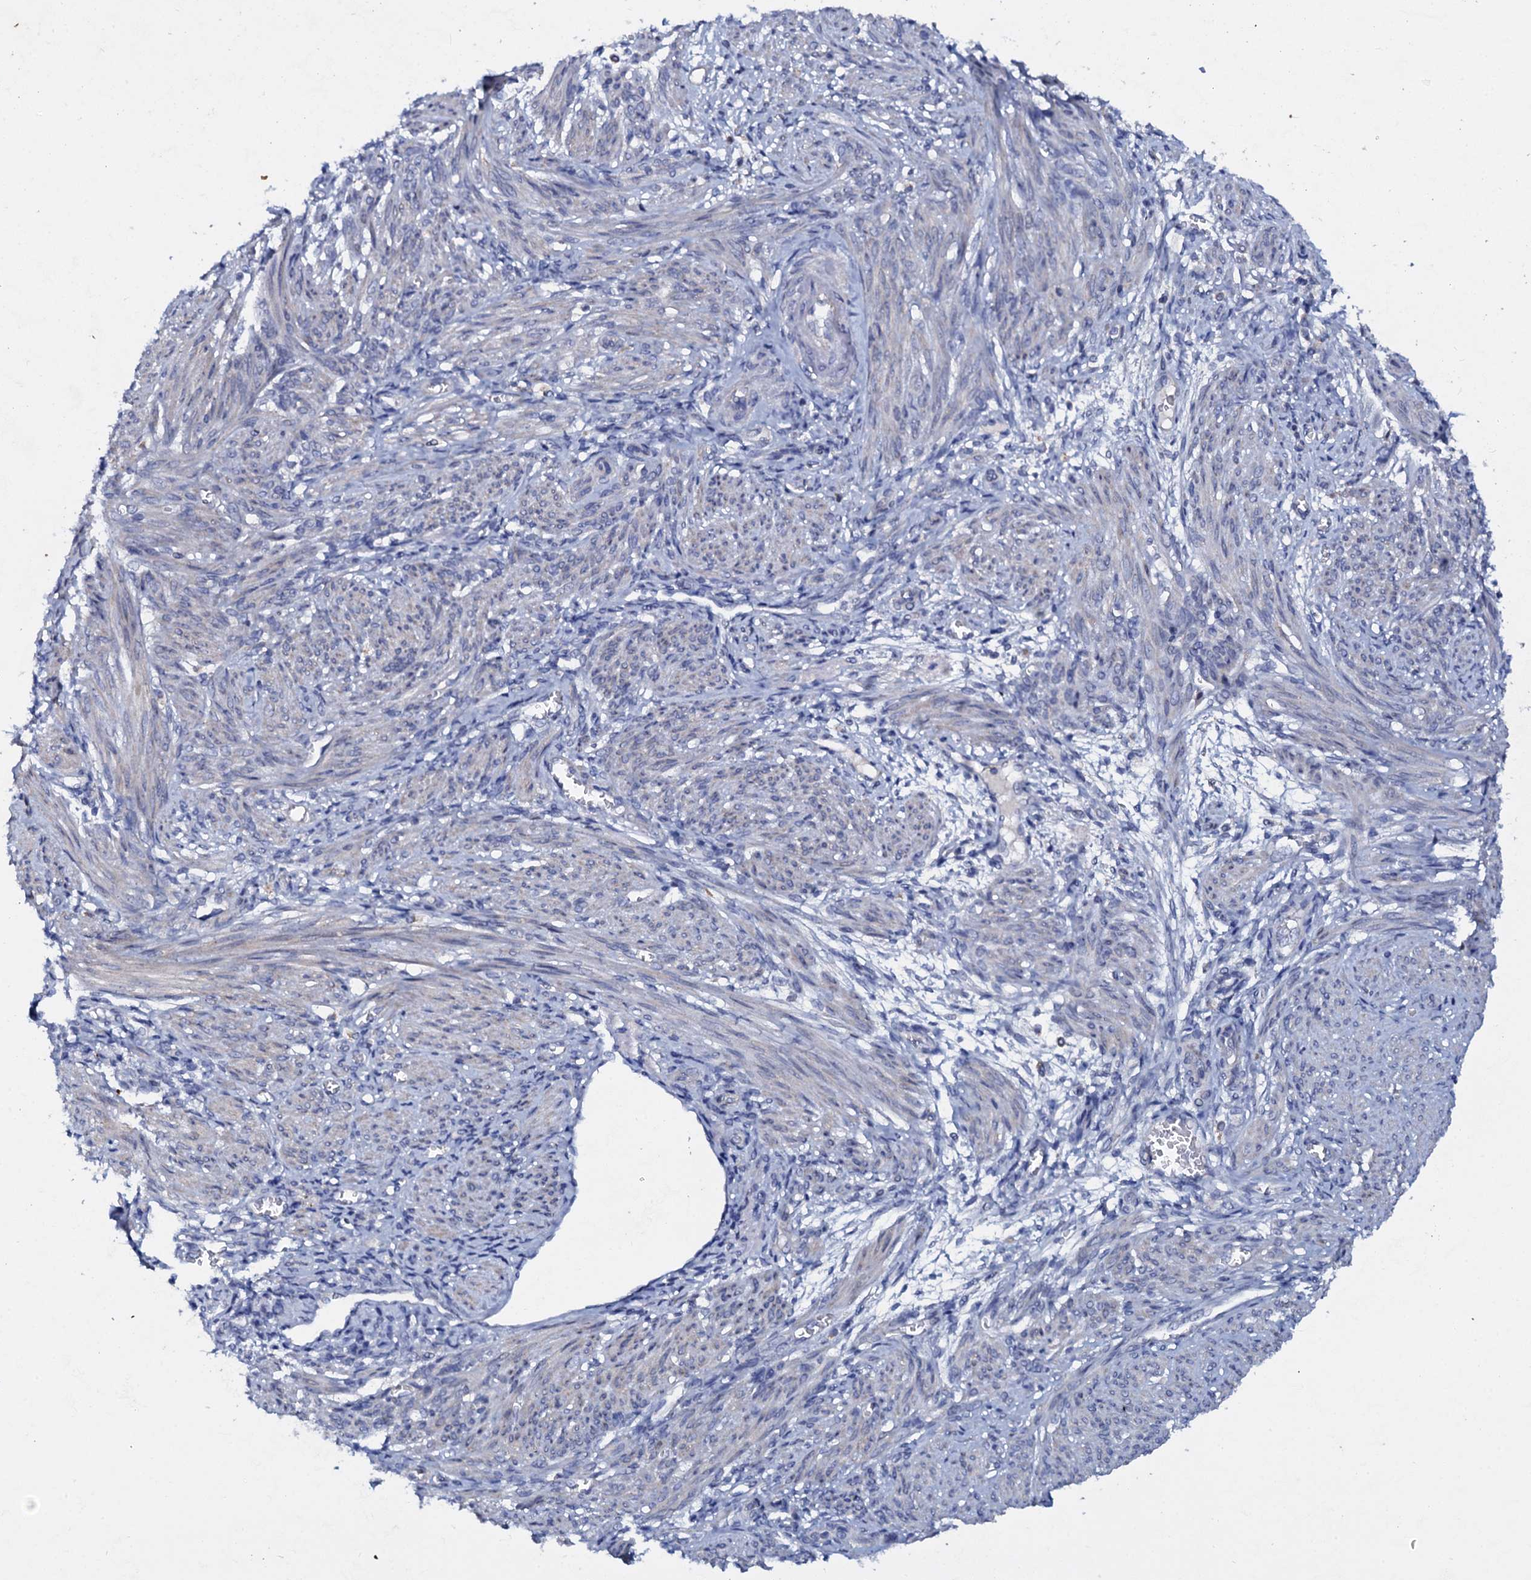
{"staining": {"intensity": "weak", "quantity": "25%-75%", "location": "cytoplasmic/membranous"}, "tissue": "smooth muscle", "cell_type": "Smooth muscle cells", "image_type": "normal", "snomed": [{"axis": "morphology", "description": "Normal tissue, NOS"}, {"axis": "topography", "description": "Smooth muscle"}], "caption": "Protein expression analysis of benign smooth muscle shows weak cytoplasmic/membranous expression in about 25%-75% of smooth muscle cells. (Stains: DAB in brown, nuclei in blue, Microscopy: brightfield microscopy at high magnification).", "gene": "SLC37A4", "patient": {"sex": "female", "age": 39}}